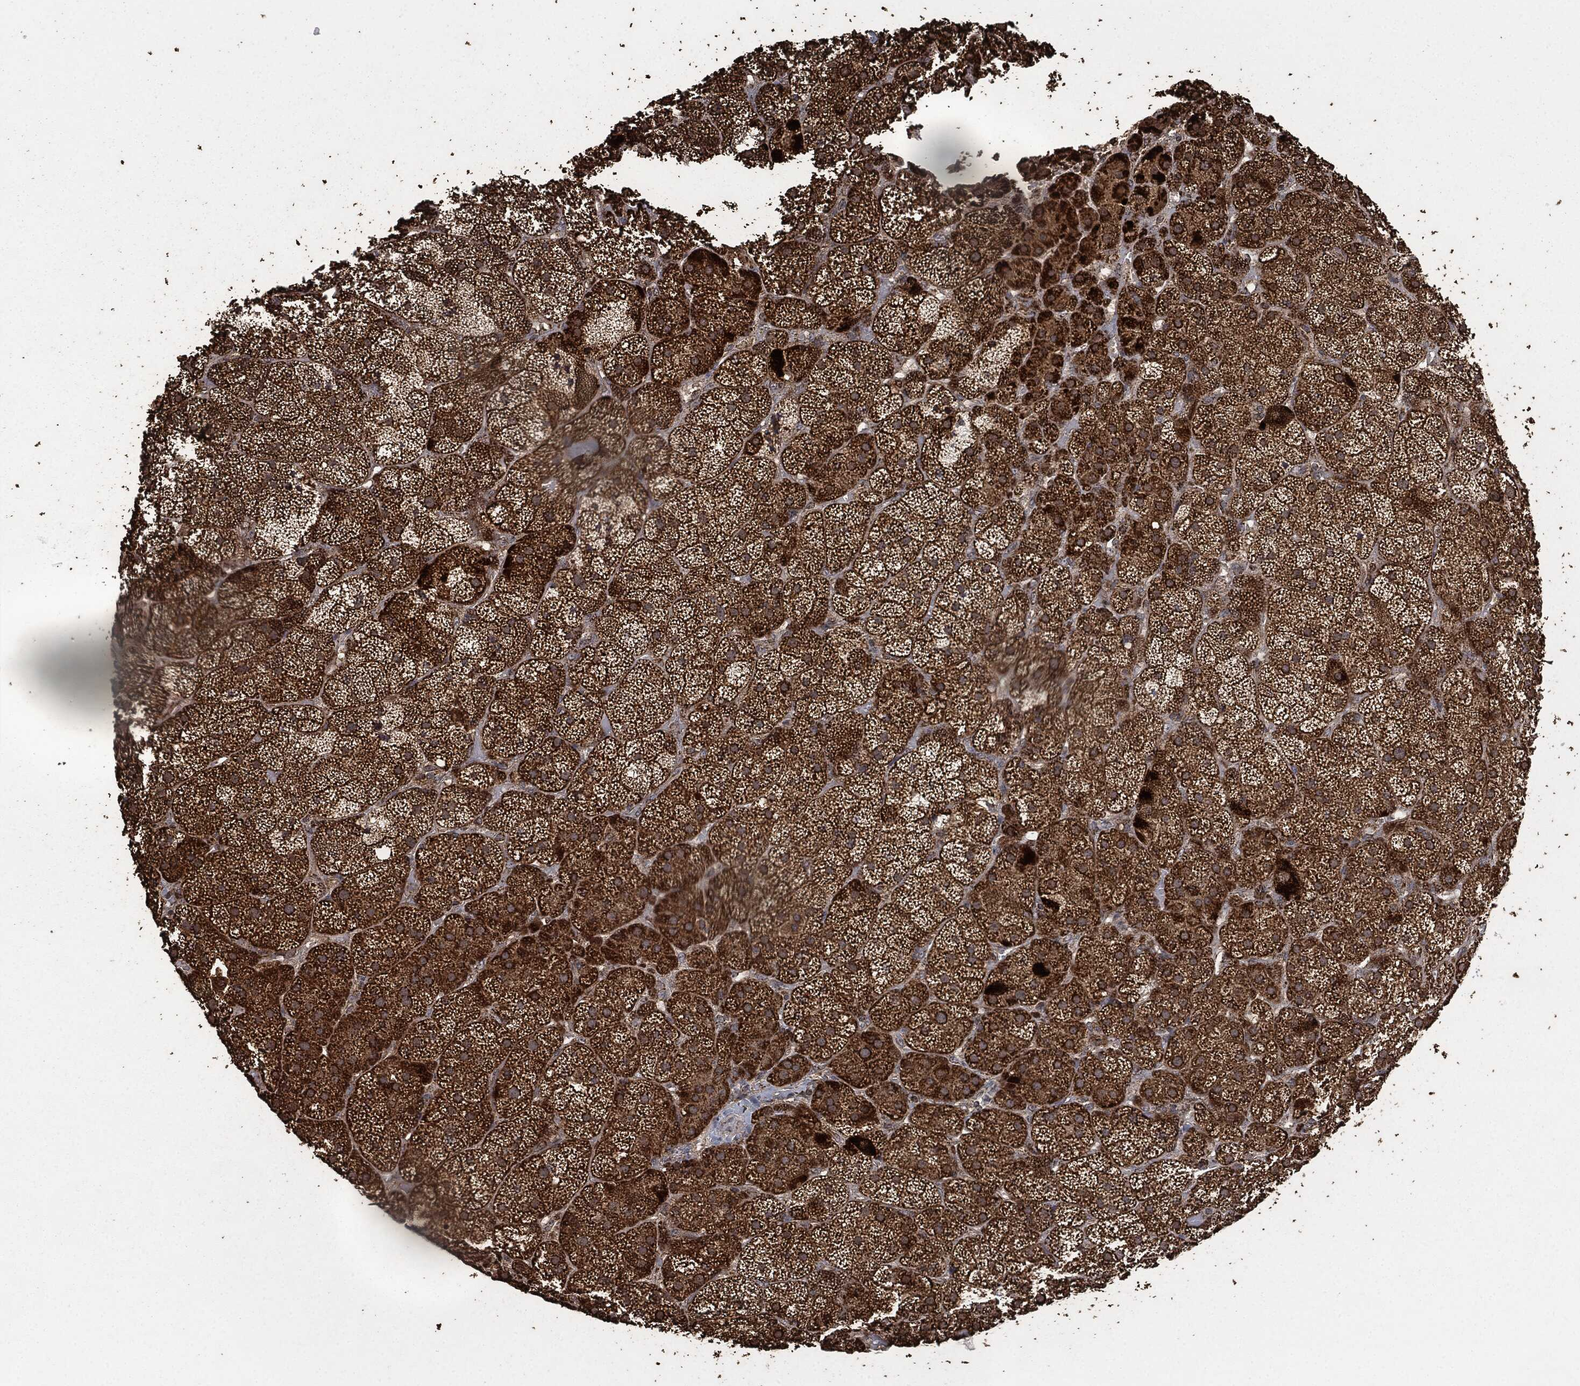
{"staining": {"intensity": "strong", "quantity": ">75%", "location": "cytoplasmic/membranous"}, "tissue": "adrenal gland", "cell_type": "Glandular cells", "image_type": "normal", "snomed": [{"axis": "morphology", "description": "Normal tissue, NOS"}, {"axis": "topography", "description": "Adrenal gland"}], "caption": "IHC histopathology image of normal adrenal gland stained for a protein (brown), which demonstrates high levels of strong cytoplasmic/membranous expression in approximately >75% of glandular cells.", "gene": "LIG3", "patient": {"sex": "male", "age": 57}}